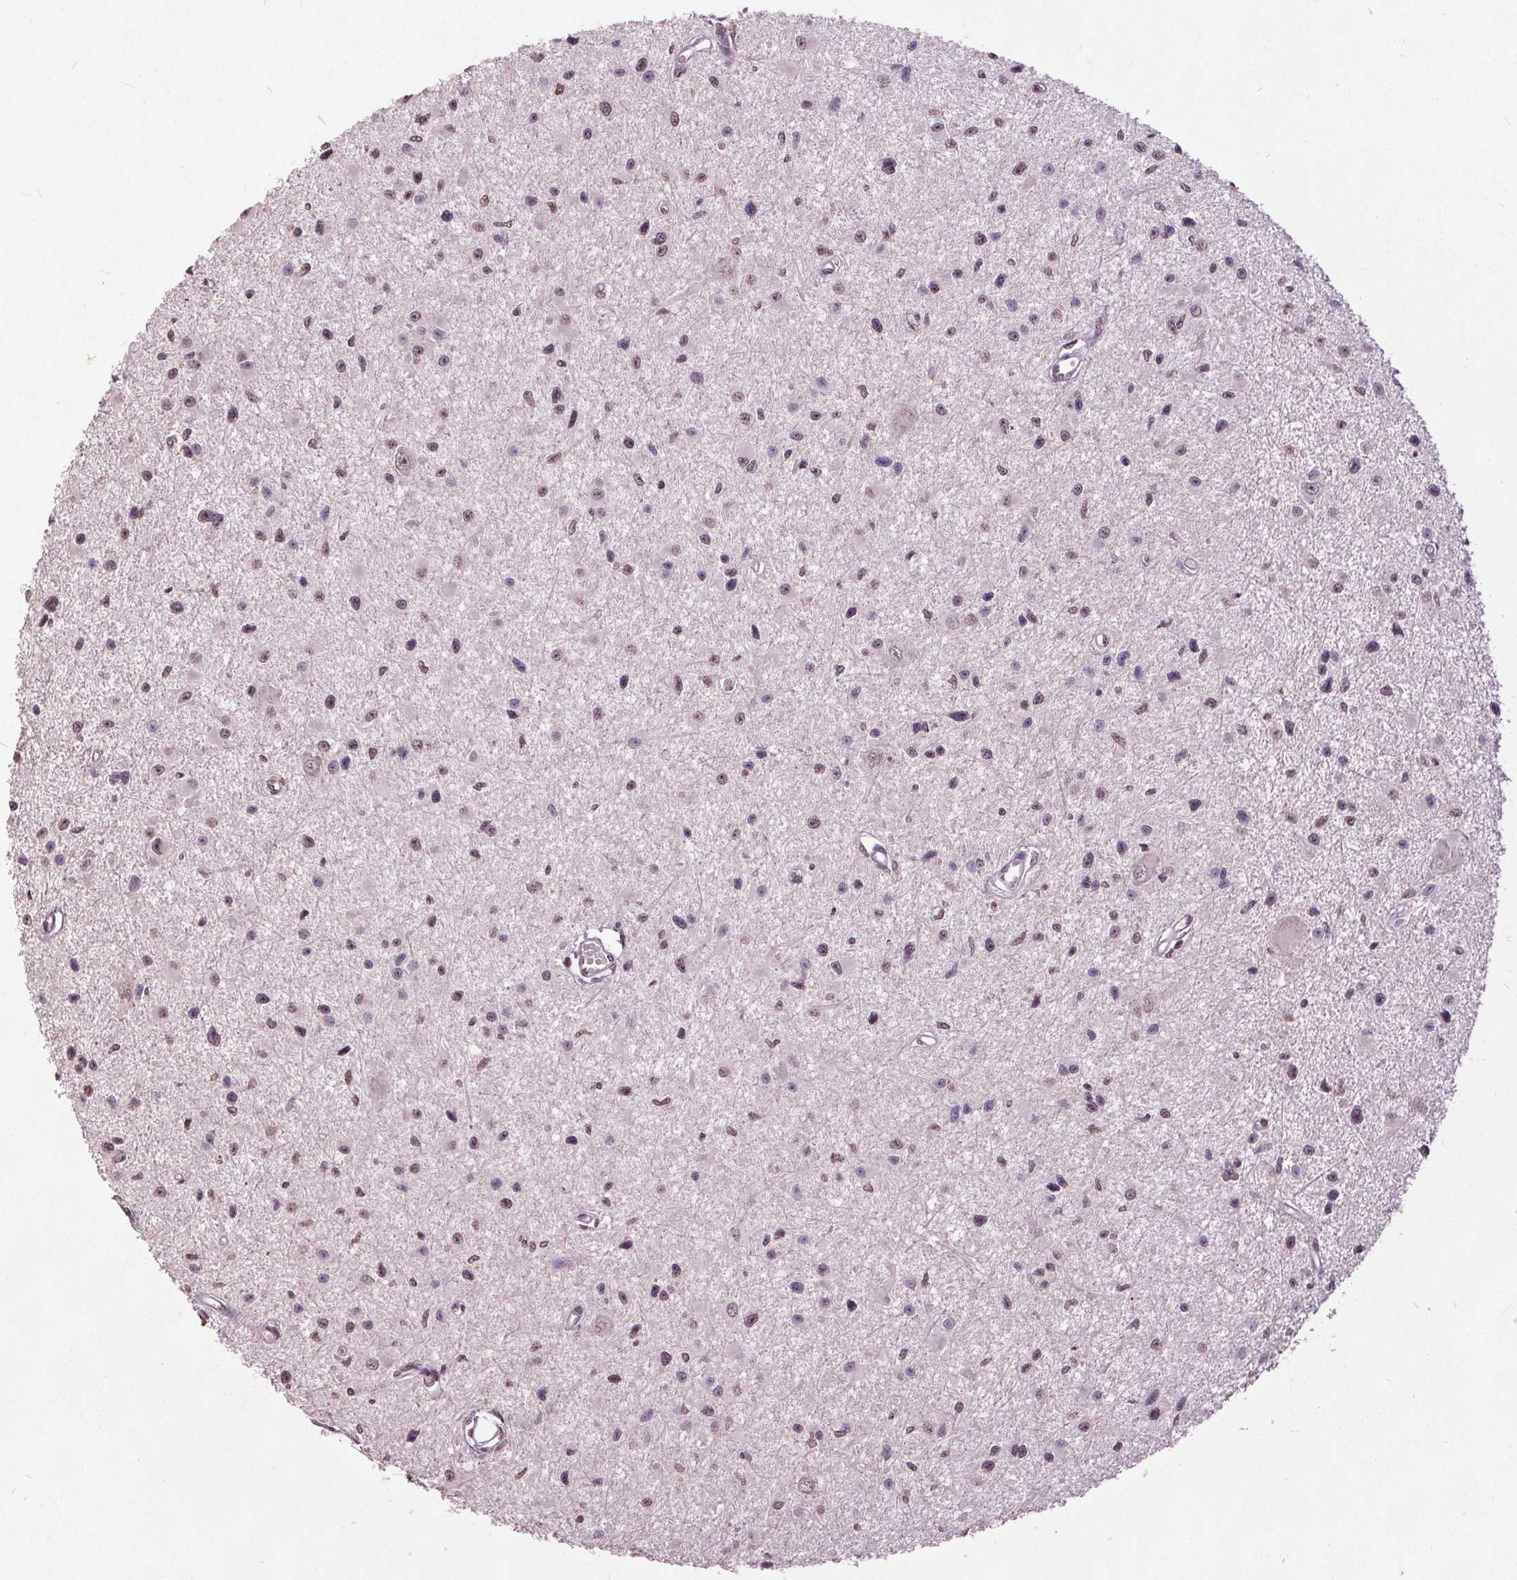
{"staining": {"intensity": "negative", "quantity": "none", "location": "none"}, "tissue": "glioma", "cell_type": "Tumor cells", "image_type": "cancer", "snomed": [{"axis": "morphology", "description": "Glioma, malignant, High grade"}, {"axis": "topography", "description": "Brain"}], "caption": "The histopathology image displays no significant staining in tumor cells of malignant high-grade glioma. (DAB immunohistochemistry visualized using brightfield microscopy, high magnification).", "gene": "CXCL16", "patient": {"sex": "male", "age": 54}}